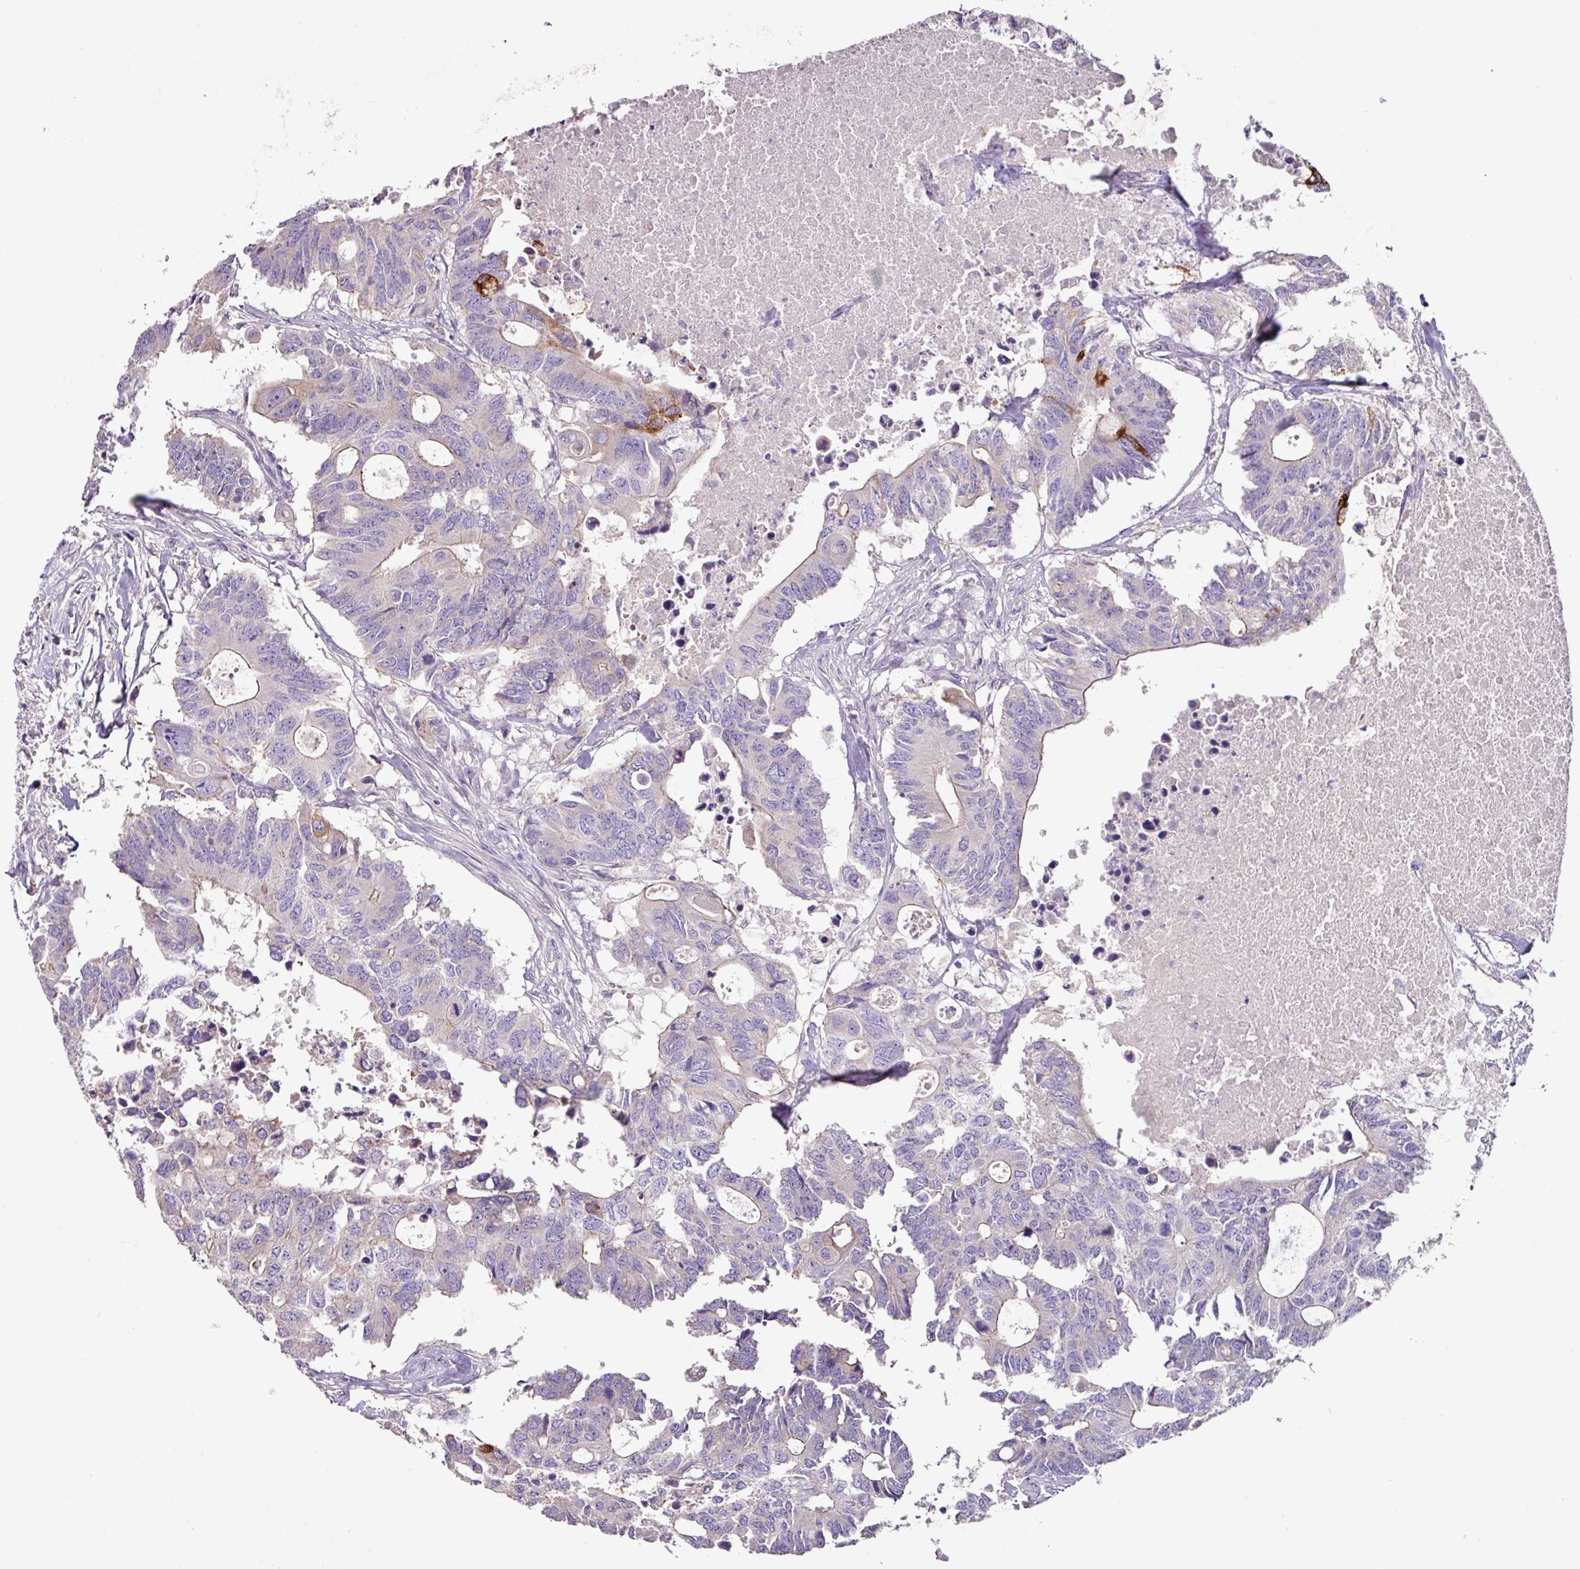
{"staining": {"intensity": "strong", "quantity": "<25%", "location": "cytoplasmic/membranous"}, "tissue": "colorectal cancer", "cell_type": "Tumor cells", "image_type": "cancer", "snomed": [{"axis": "morphology", "description": "Adenocarcinoma, NOS"}, {"axis": "topography", "description": "Colon"}], "caption": "Protein analysis of colorectal cancer (adenocarcinoma) tissue shows strong cytoplasmic/membranous positivity in approximately <25% of tumor cells.", "gene": "AGR3", "patient": {"sex": "male", "age": 71}}